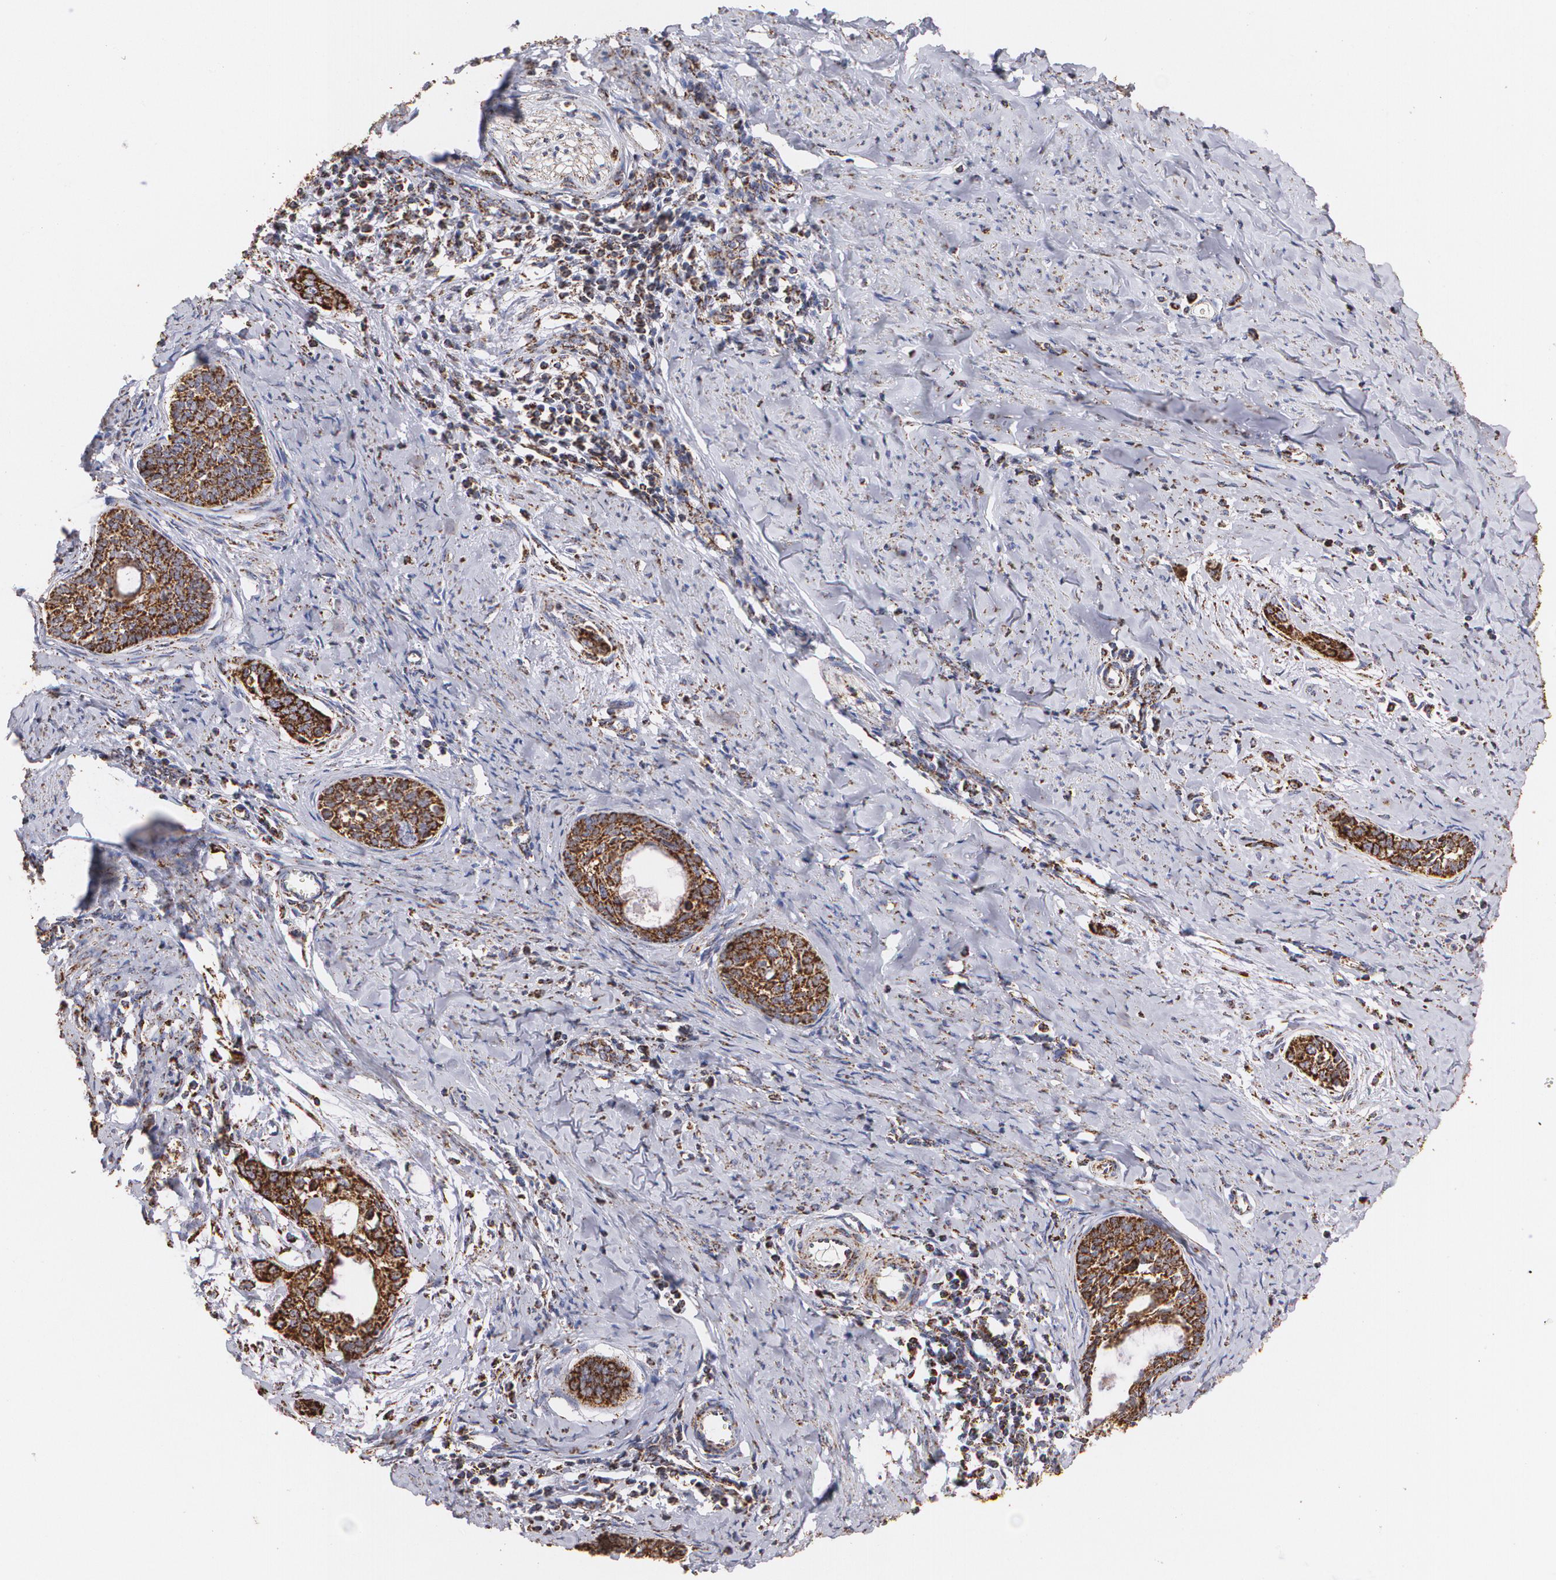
{"staining": {"intensity": "strong", "quantity": ">75%", "location": "cytoplasmic/membranous"}, "tissue": "cervical cancer", "cell_type": "Tumor cells", "image_type": "cancer", "snomed": [{"axis": "morphology", "description": "Squamous cell carcinoma, NOS"}, {"axis": "topography", "description": "Cervix"}], "caption": "Protein analysis of cervical cancer tissue exhibits strong cytoplasmic/membranous positivity in about >75% of tumor cells.", "gene": "HSPD1", "patient": {"sex": "female", "age": 33}}